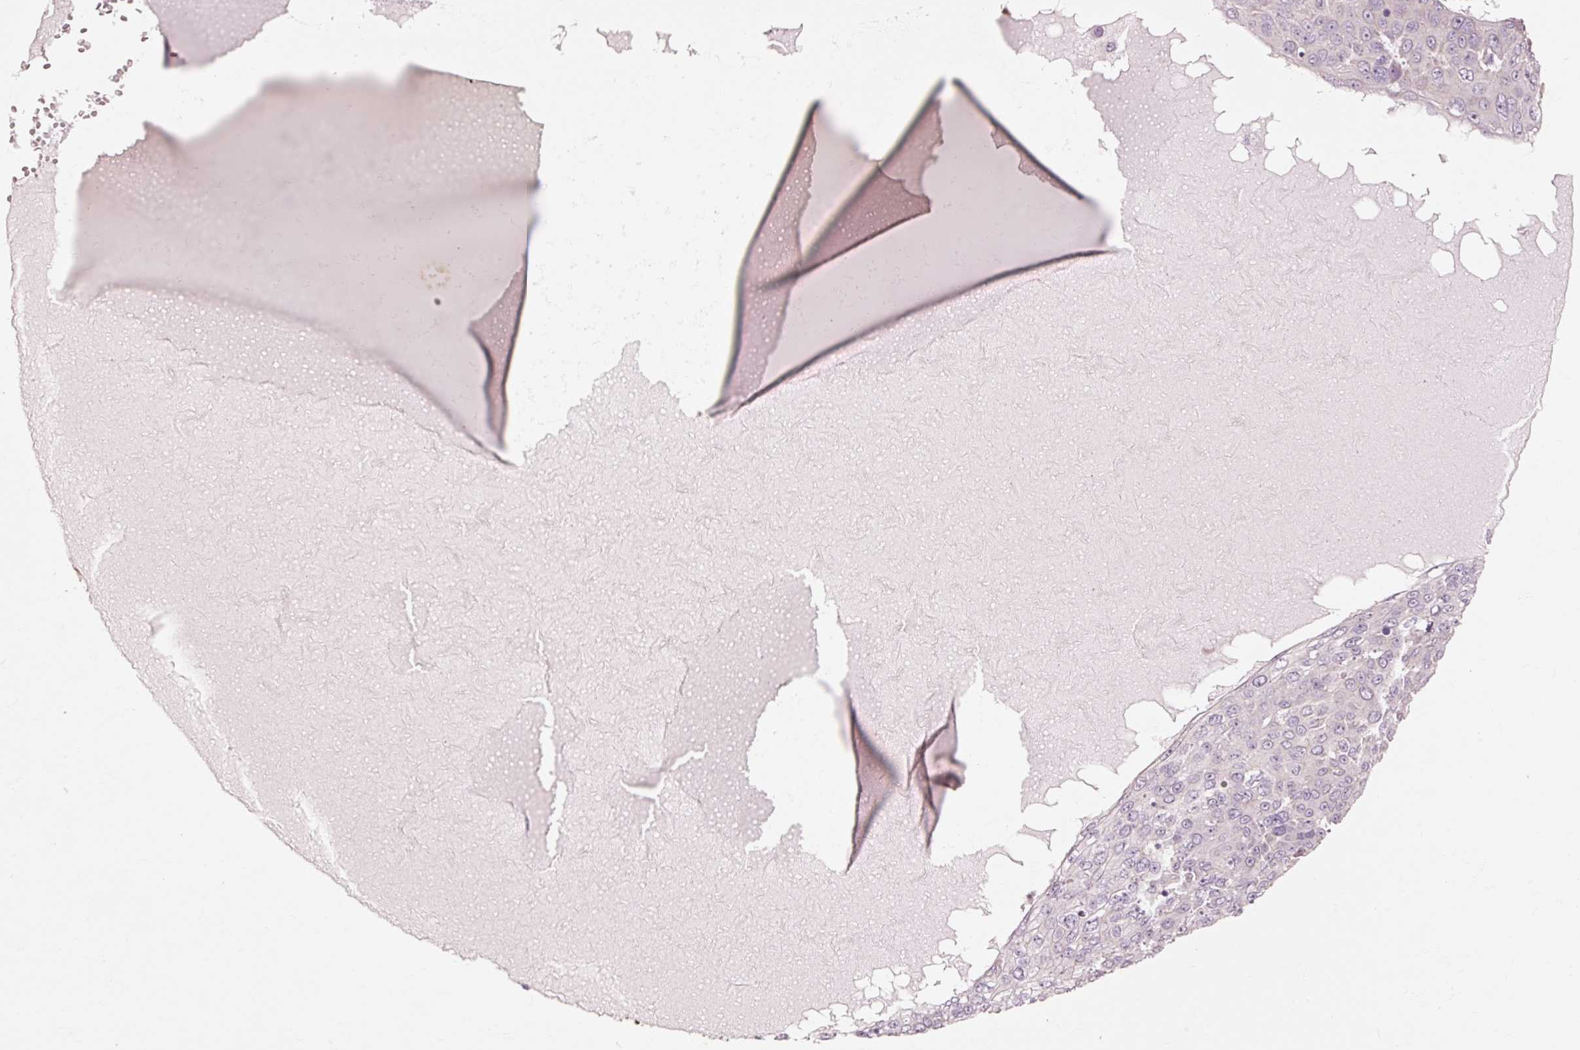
{"staining": {"intensity": "negative", "quantity": "none", "location": "none"}, "tissue": "skin cancer", "cell_type": "Tumor cells", "image_type": "cancer", "snomed": [{"axis": "morphology", "description": "Squamous cell carcinoma, NOS"}, {"axis": "topography", "description": "Skin"}], "caption": "There is no significant staining in tumor cells of squamous cell carcinoma (skin). (IHC, brightfield microscopy, high magnification).", "gene": "TRIM73", "patient": {"sex": "male", "age": 71}}